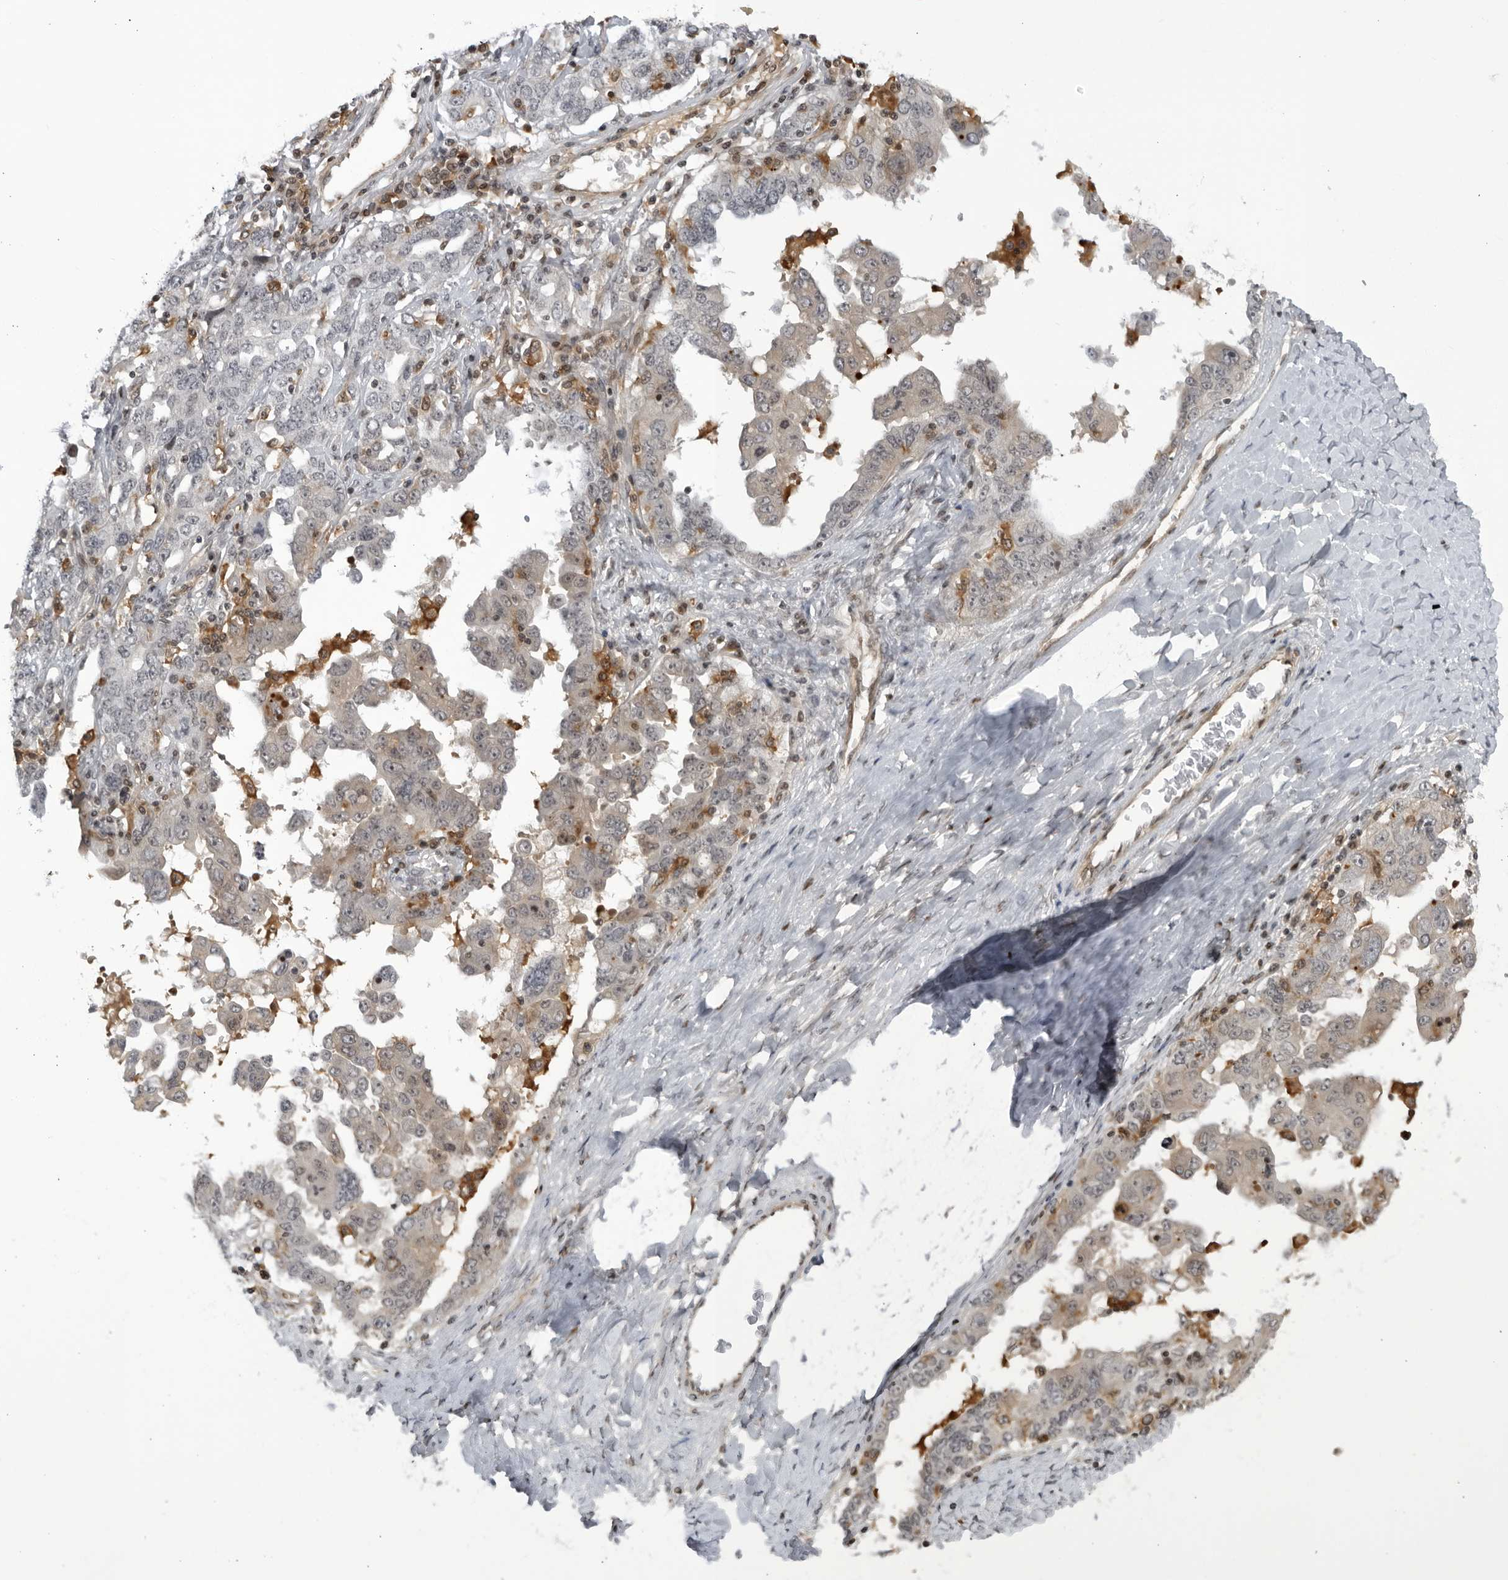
{"staining": {"intensity": "negative", "quantity": "none", "location": "none"}, "tissue": "ovarian cancer", "cell_type": "Tumor cells", "image_type": "cancer", "snomed": [{"axis": "morphology", "description": "Carcinoma, endometroid"}, {"axis": "topography", "description": "Ovary"}], "caption": "This is an immunohistochemistry (IHC) photomicrograph of endometroid carcinoma (ovarian). There is no positivity in tumor cells.", "gene": "DTL", "patient": {"sex": "female", "age": 62}}